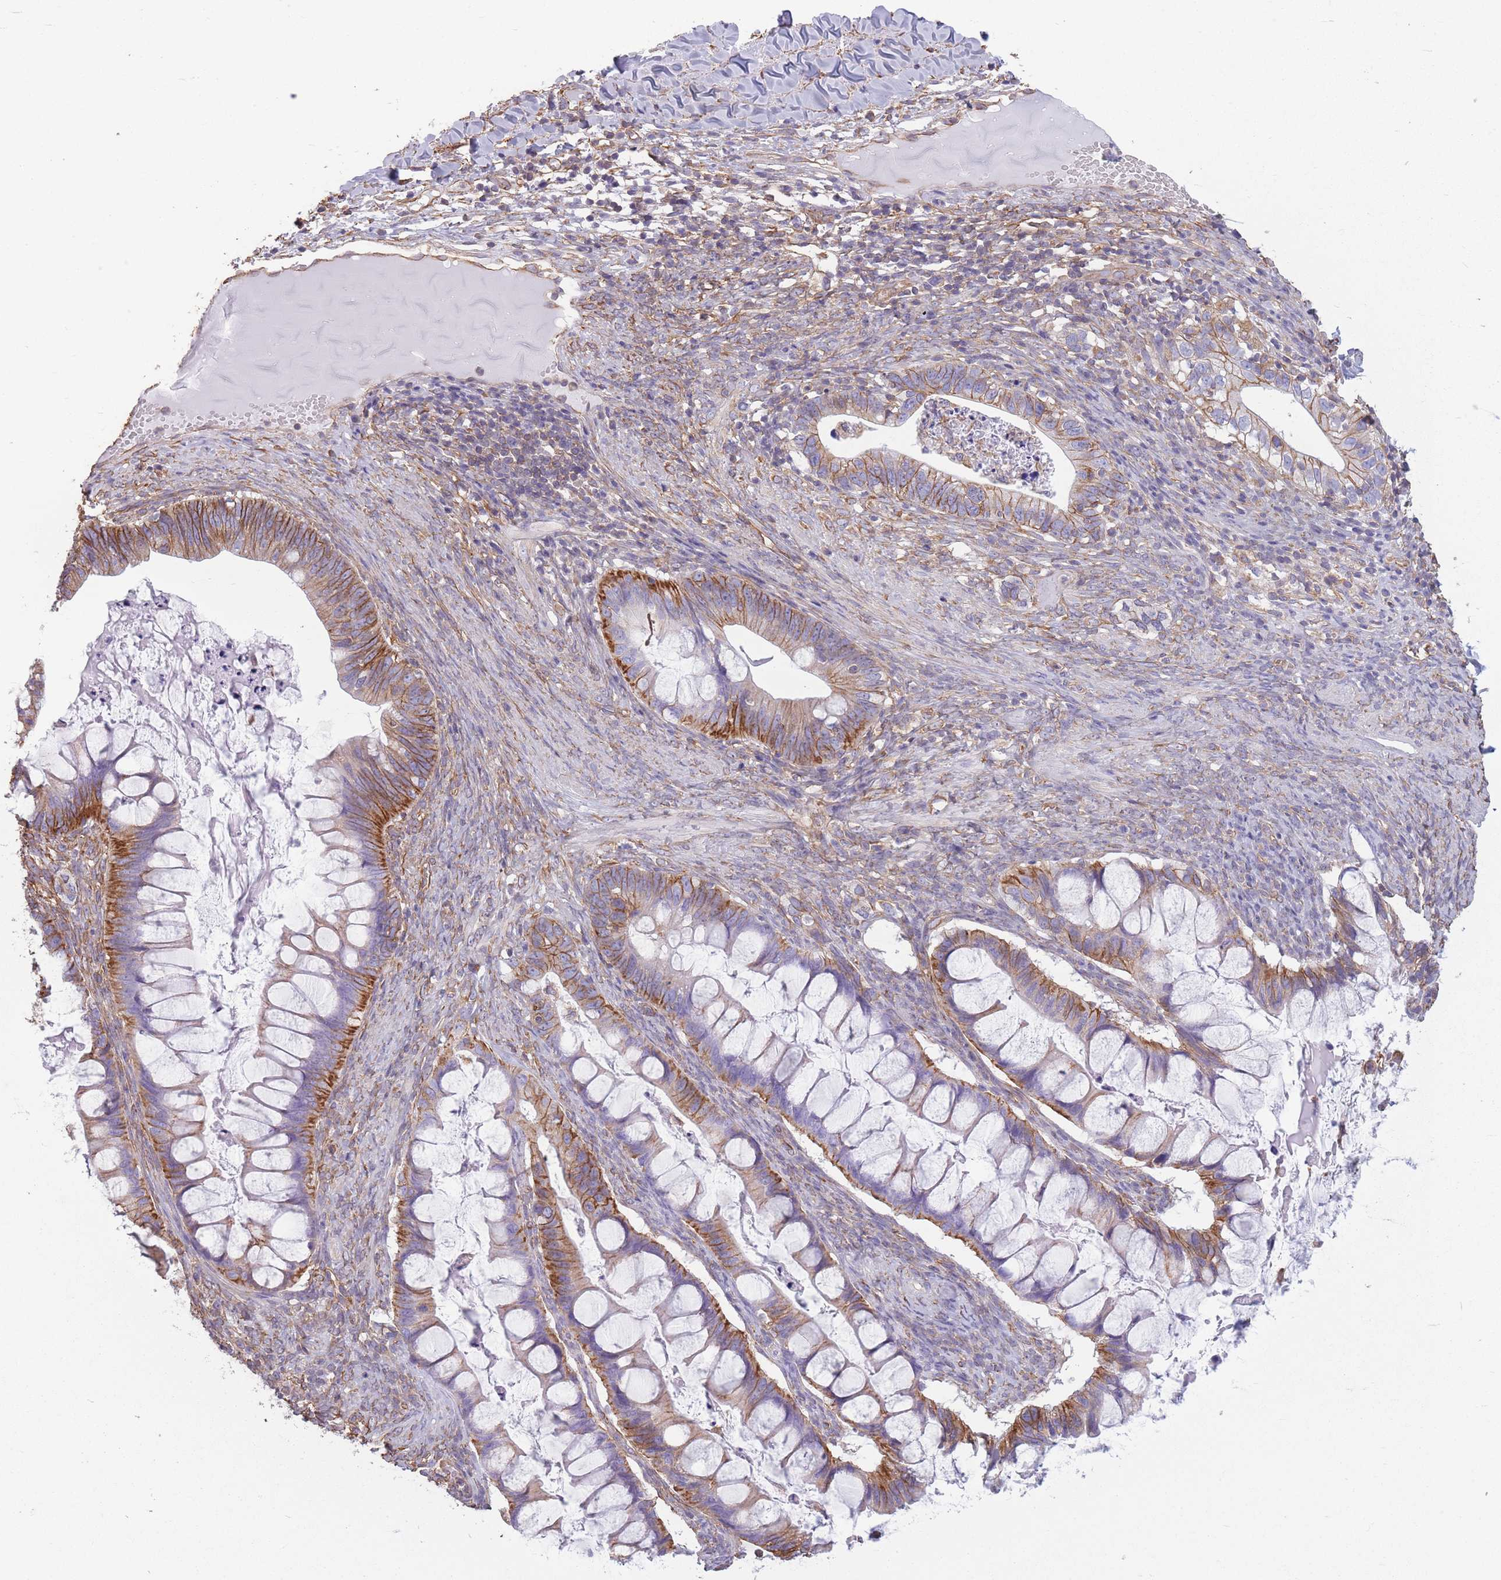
{"staining": {"intensity": "moderate", "quantity": "25%-75%", "location": "cytoplasmic/membranous"}, "tissue": "ovarian cancer", "cell_type": "Tumor cells", "image_type": "cancer", "snomed": [{"axis": "morphology", "description": "Cystadenocarcinoma, mucinous, NOS"}, {"axis": "topography", "description": "Ovary"}], "caption": "Ovarian cancer stained with DAB immunohistochemistry demonstrates medium levels of moderate cytoplasmic/membranous staining in approximately 25%-75% of tumor cells. (Brightfield microscopy of DAB IHC at high magnification).", "gene": "ADD1", "patient": {"sex": "female", "age": 61}}